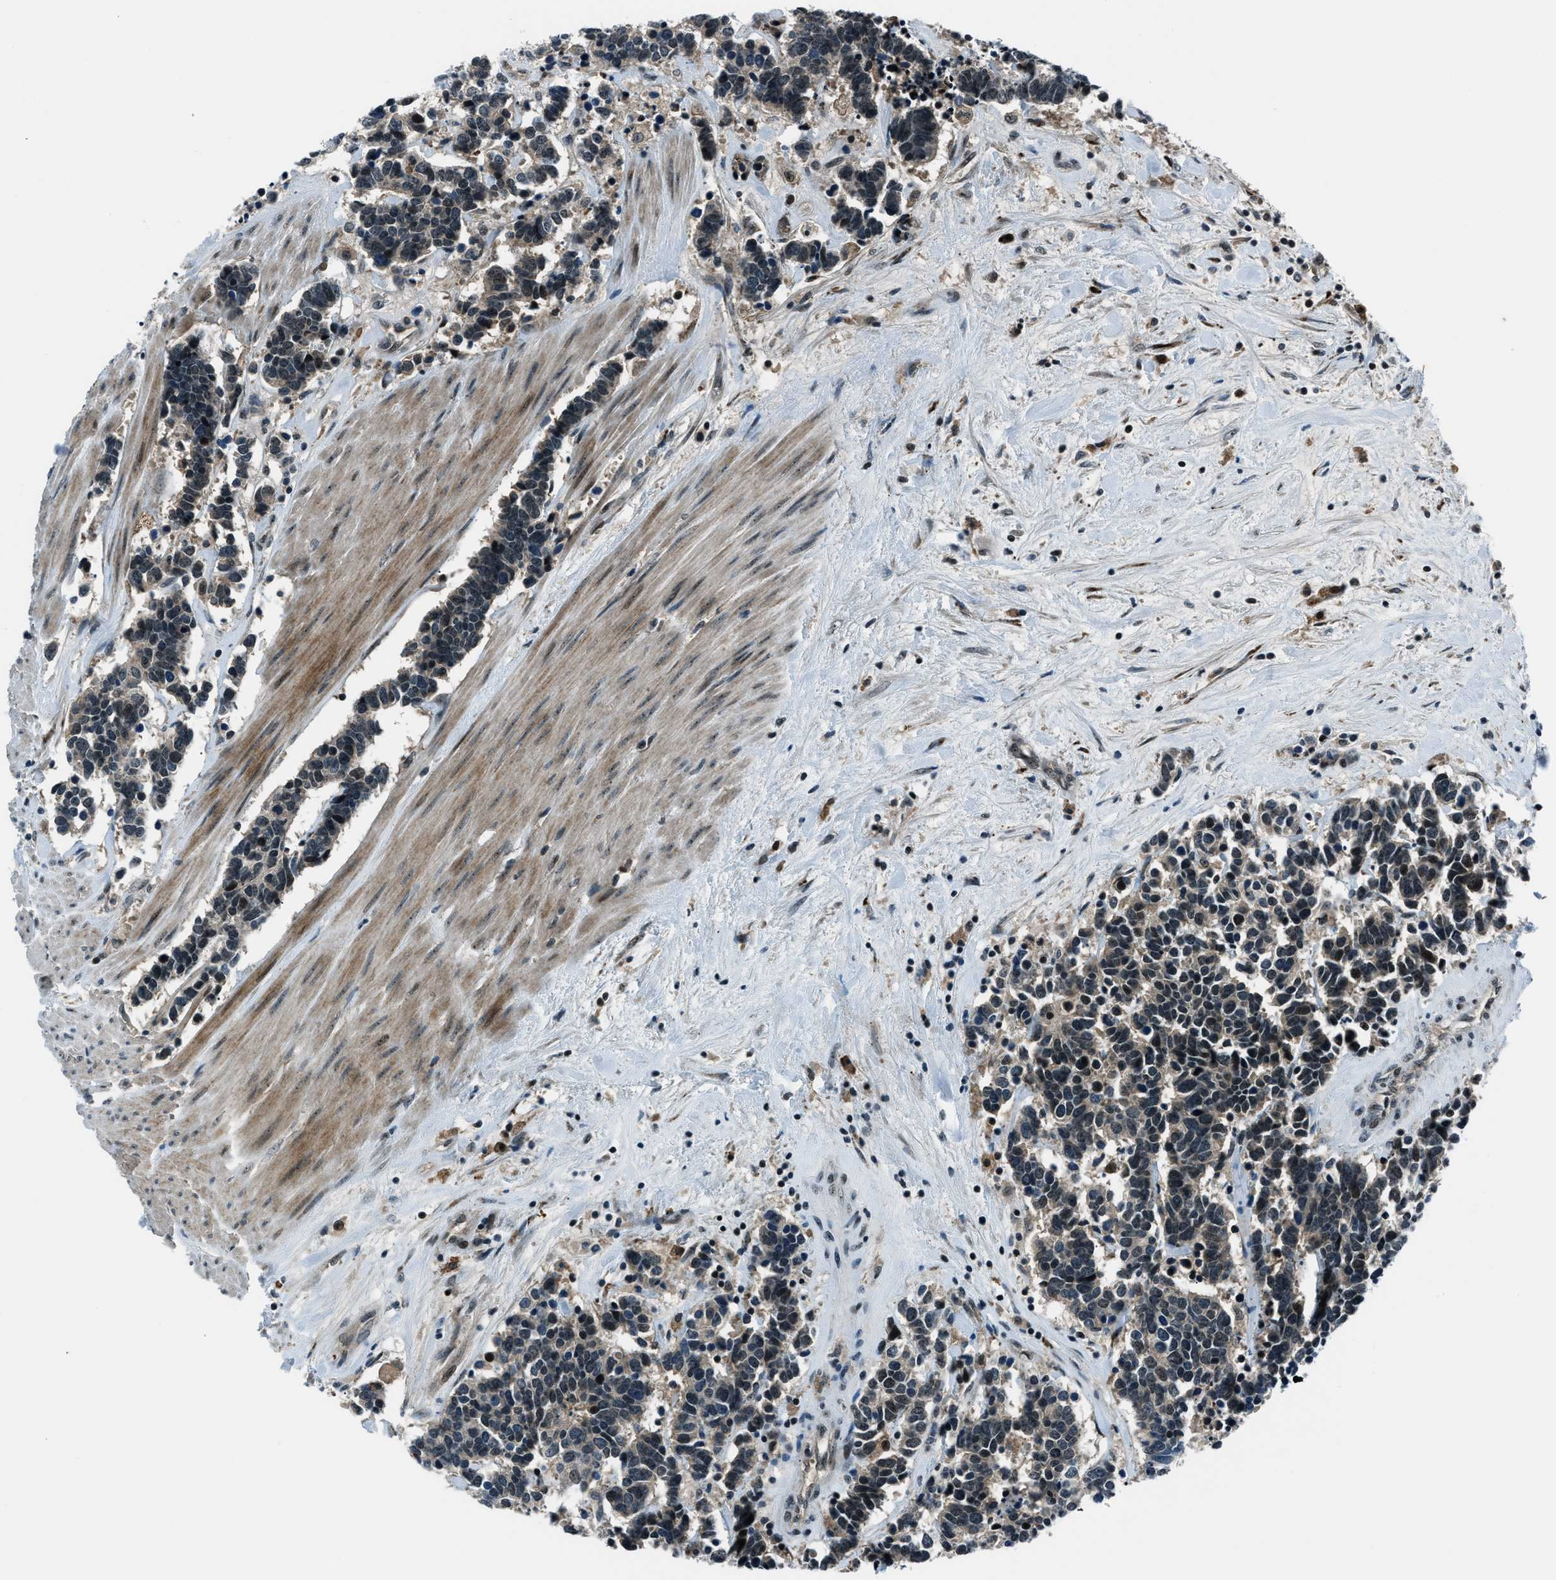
{"staining": {"intensity": "weak", "quantity": "<25%", "location": "cytoplasmic/membranous,nuclear"}, "tissue": "carcinoid", "cell_type": "Tumor cells", "image_type": "cancer", "snomed": [{"axis": "morphology", "description": "Carcinoma, NOS"}, {"axis": "morphology", "description": "Carcinoid, malignant, NOS"}, {"axis": "topography", "description": "Urinary bladder"}], "caption": "Tumor cells are negative for protein expression in human malignant carcinoid. Nuclei are stained in blue.", "gene": "ACTL9", "patient": {"sex": "male", "age": 57}}